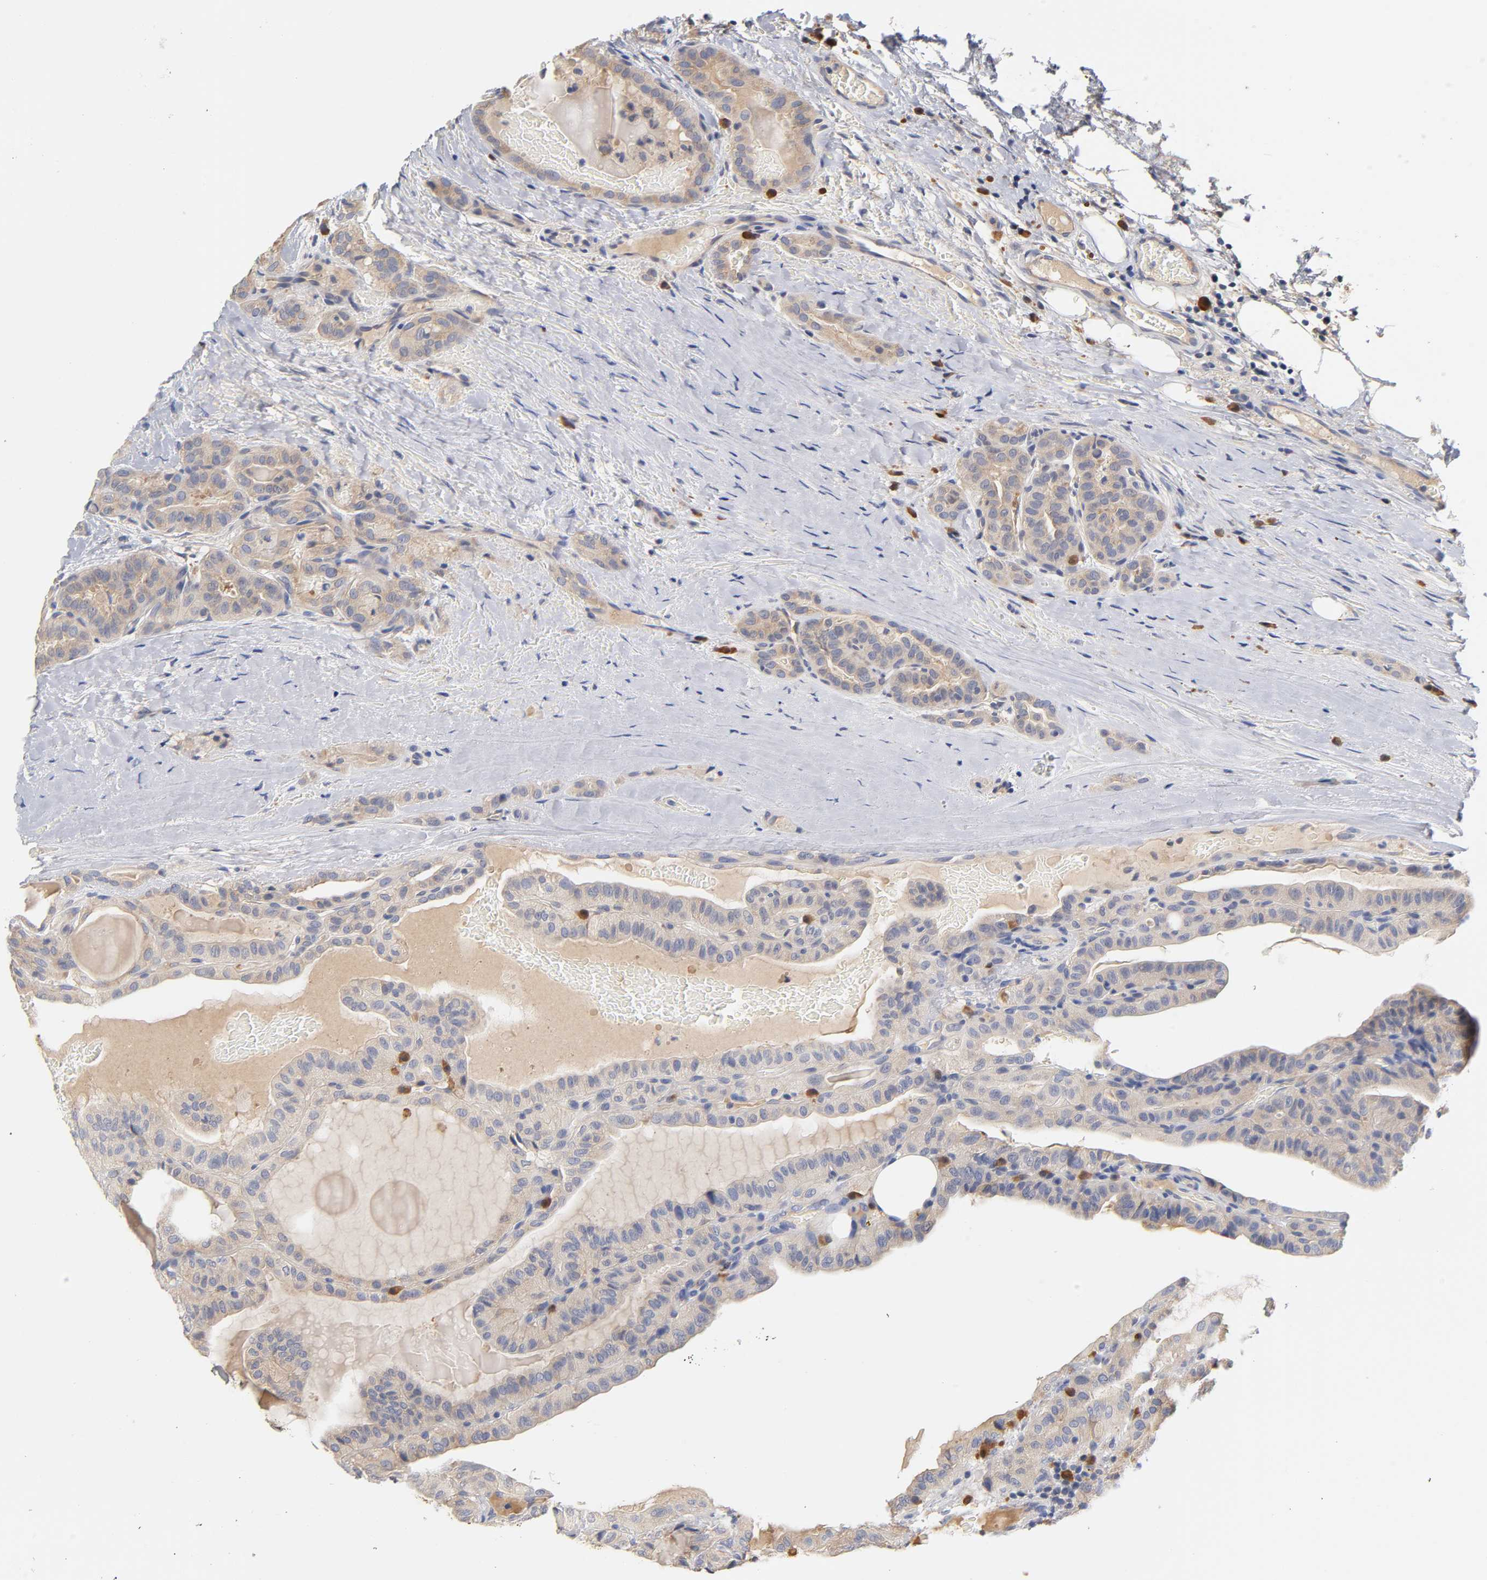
{"staining": {"intensity": "weak", "quantity": ">75%", "location": "cytoplasmic/membranous"}, "tissue": "thyroid cancer", "cell_type": "Tumor cells", "image_type": "cancer", "snomed": [{"axis": "morphology", "description": "Papillary adenocarcinoma, NOS"}, {"axis": "topography", "description": "Thyroid gland"}], "caption": "Thyroid cancer stained for a protein (brown) displays weak cytoplasmic/membranous positive staining in approximately >75% of tumor cells.", "gene": "RPS29", "patient": {"sex": "male", "age": 77}}